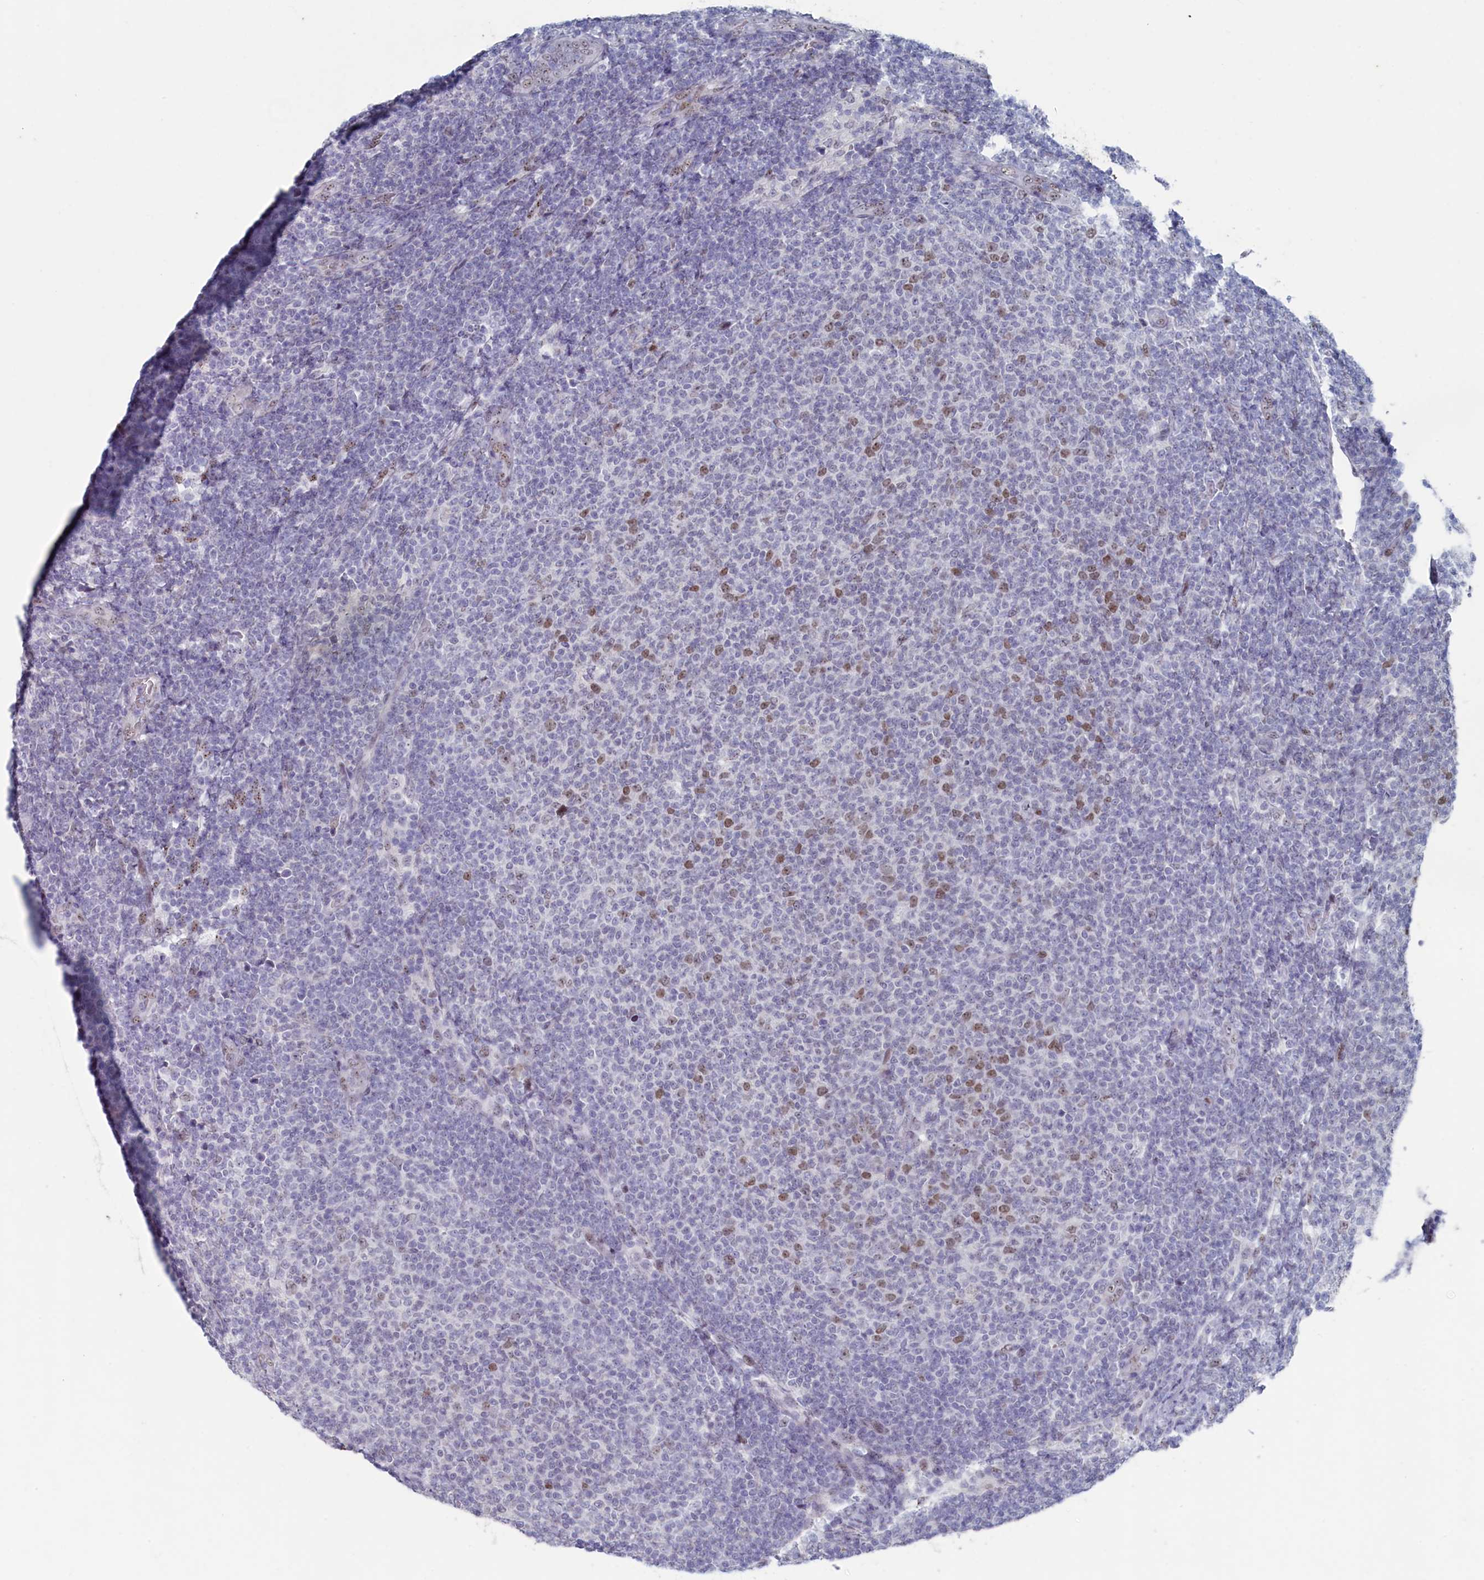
{"staining": {"intensity": "moderate", "quantity": "<25%", "location": "nuclear"}, "tissue": "lymphoma", "cell_type": "Tumor cells", "image_type": "cancer", "snomed": [{"axis": "morphology", "description": "Malignant lymphoma, non-Hodgkin's type, Low grade"}, {"axis": "topography", "description": "Lymph node"}], "caption": "Human lymphoma stained with a brown dye reveals moderate nuclear positive positivity in approximately <25% of tumor cells.", "gene": "WDR76", "patient": {"sex": "male", "age": 66}}